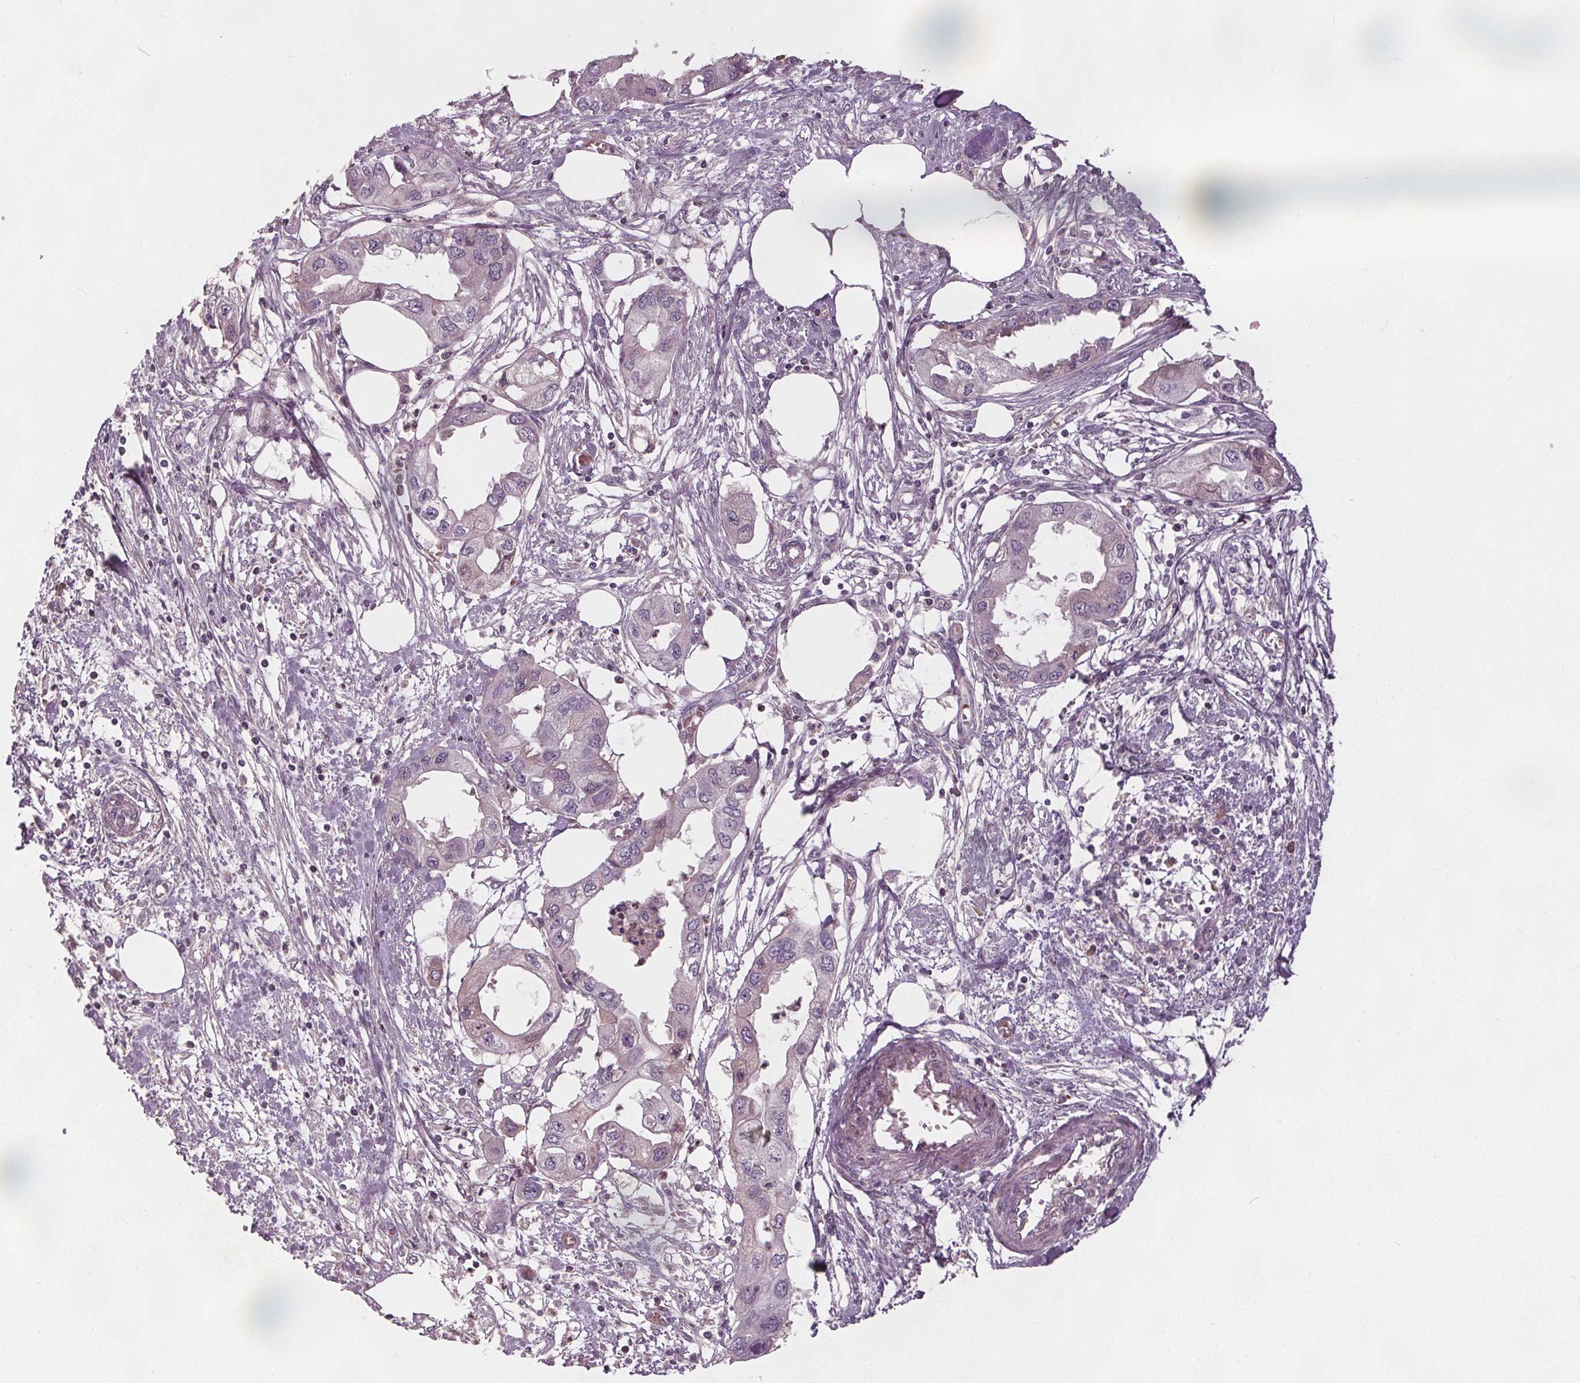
{"staining": {"intensity": "negative", "quantity": "none", "location": "none"}, "tissue": "endometrial cancer", "cell_type": "Tumor cells", "image_type": "cancer", "snomed": [{"axis": "morphology", "description": "Adenocarcinoma, NOS"}, {"axis": "morphology", "description": "Adenocarcinoma, metastatic, NOS"}, {"axis": "topography", "description": "Adipose tissue"}, {"axis": "topography", "description": "Endometrium"}], "caption": "Immunohistochemical staining of endometrial cancer (metastatic adenocarcinoma) demonstrates no significant expression in tumor cells.", "gene": "PDGFD", "patient": {"sex": "female", "age": 67}}